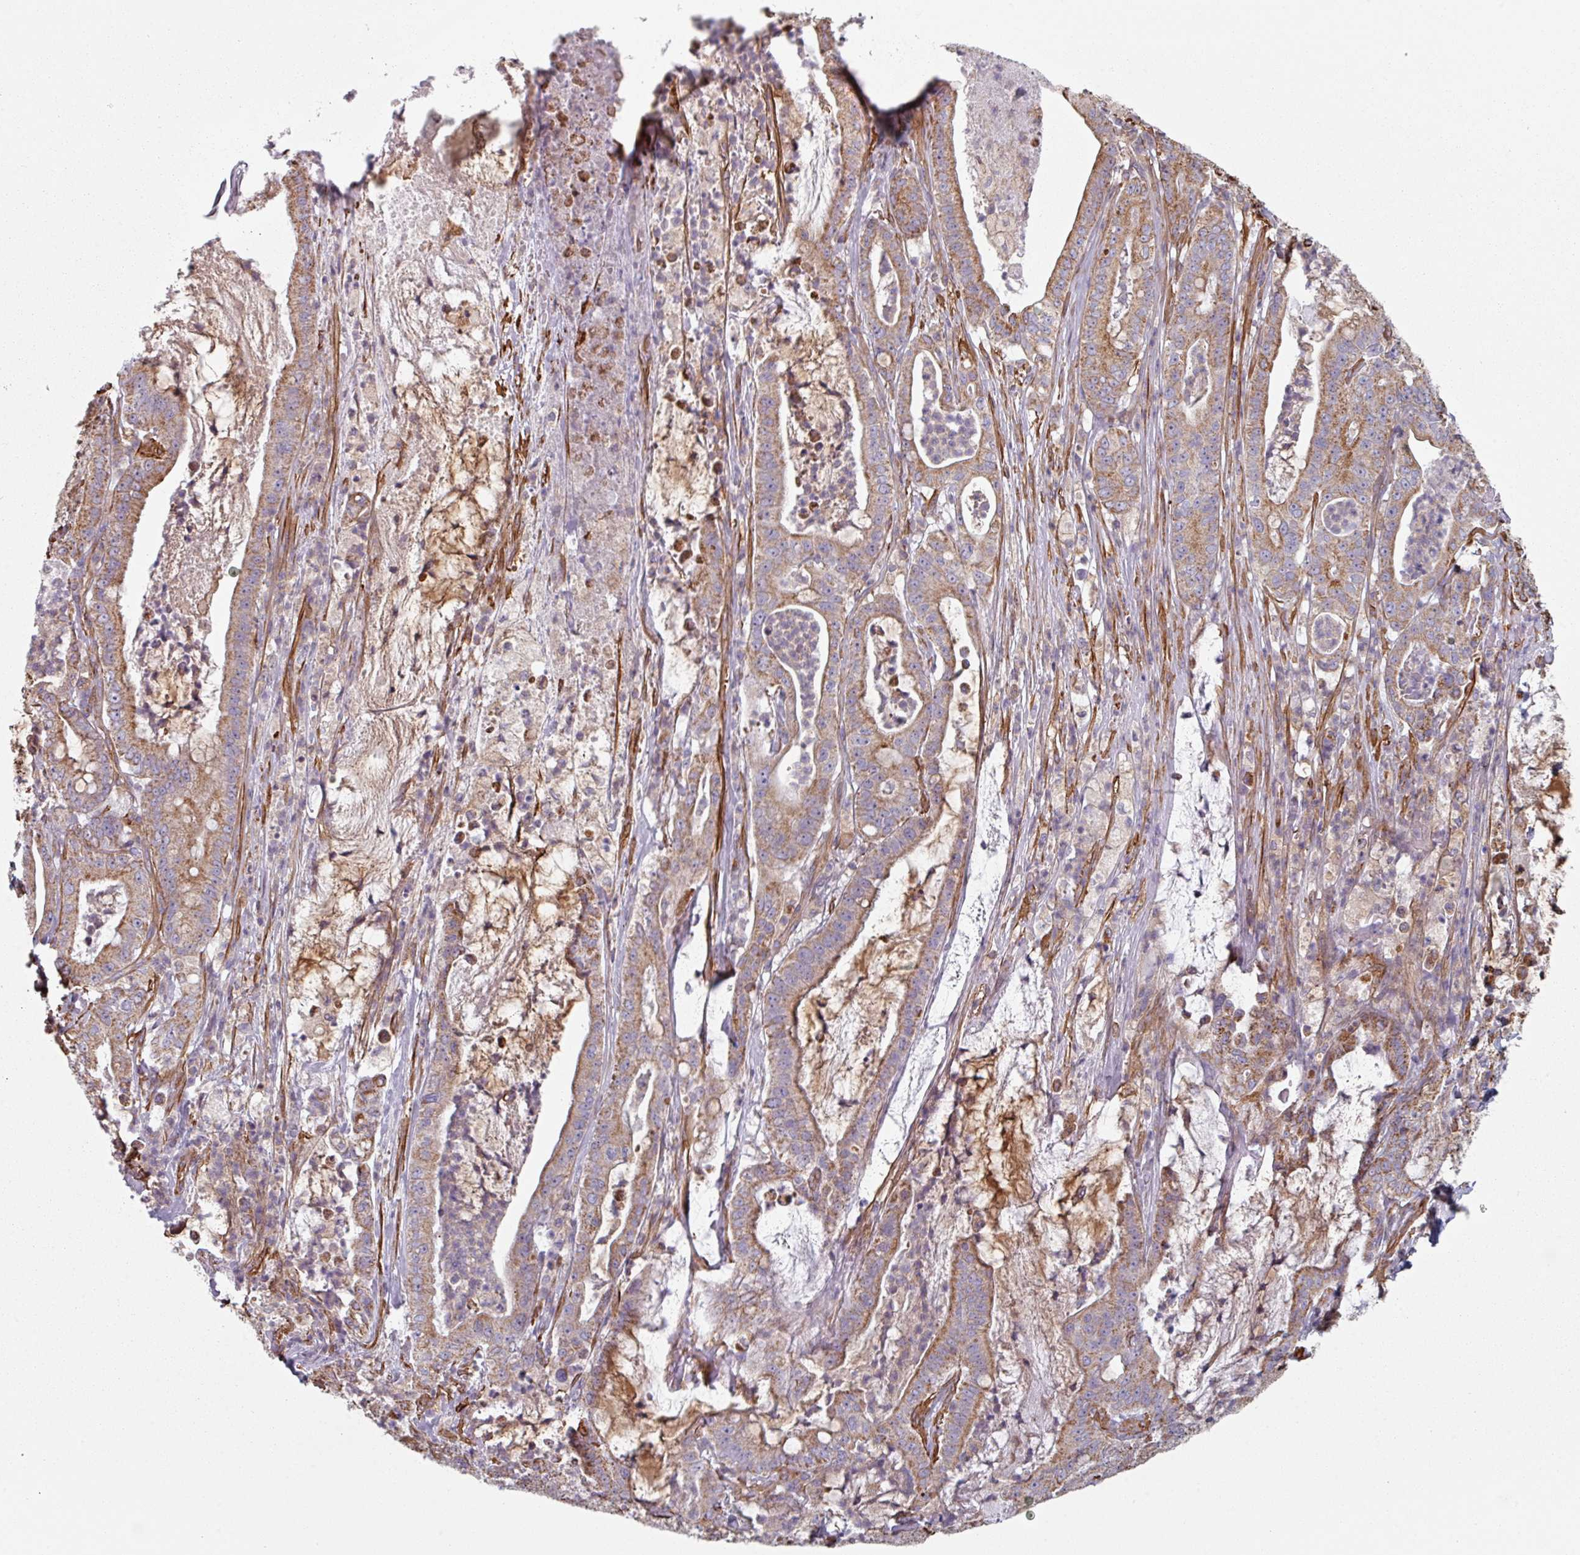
{"staining": {"intensity": "moderate", "quantity": ">75%", "location": "cytoplasmic/membranous"}, "tissue": "pancreatic cancer", "cell_type": "Tumor cells", "image_type": "cancer", "snomed": [{"axis": "morphology", "description": "Adenocarcinoma, NOS"}, {"axis": "topography", "description": "Pancreas"}], "caption": "Pancreatic adenocarcinoma stained with DAB immunohistochemistry (IHC) displays medium levels of moderate cytoplasmic/membranous staining in approximately >75% of tumor cells.", "gene": "GSTA4", "patient": {"sex": "male", "age": 71}}